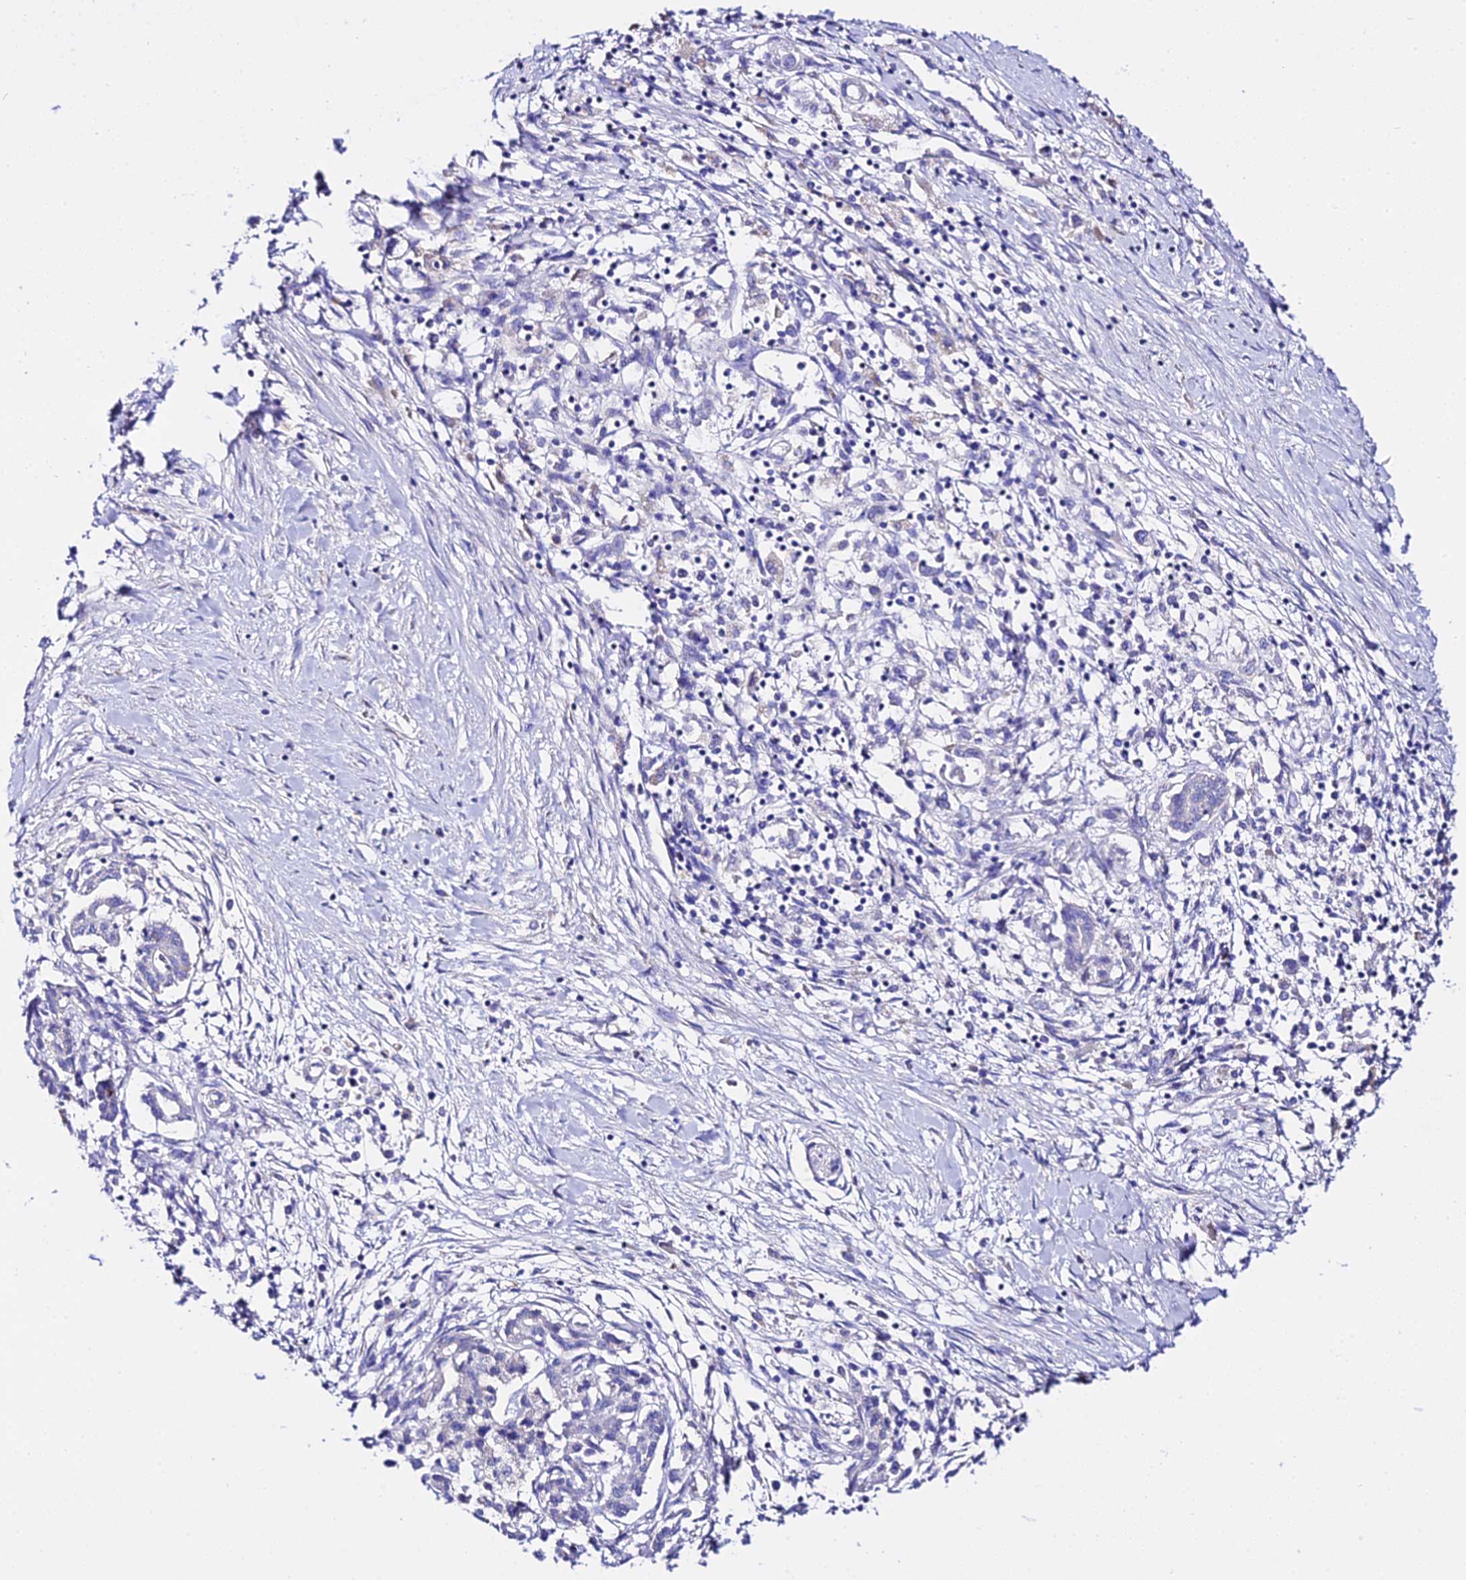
{"staining": {"intensity": "negative", "quantity": "none", "location": "none"}, "tissue": "pancreatic cancer", "cell_type": "Tumor cells", "image_type": "cancer", "snomed": [{"axis": "morphology", "description": "Adenocarcinoma, NOS"}, {"axis": "topography", "description": "Pancreas"}], "caption": "Tumor cells are negative for brown protein staining in adenocarcinoma (pancreatic).", "gene": "TMEM117", "patient": {"sex": "female", "age": 50}}